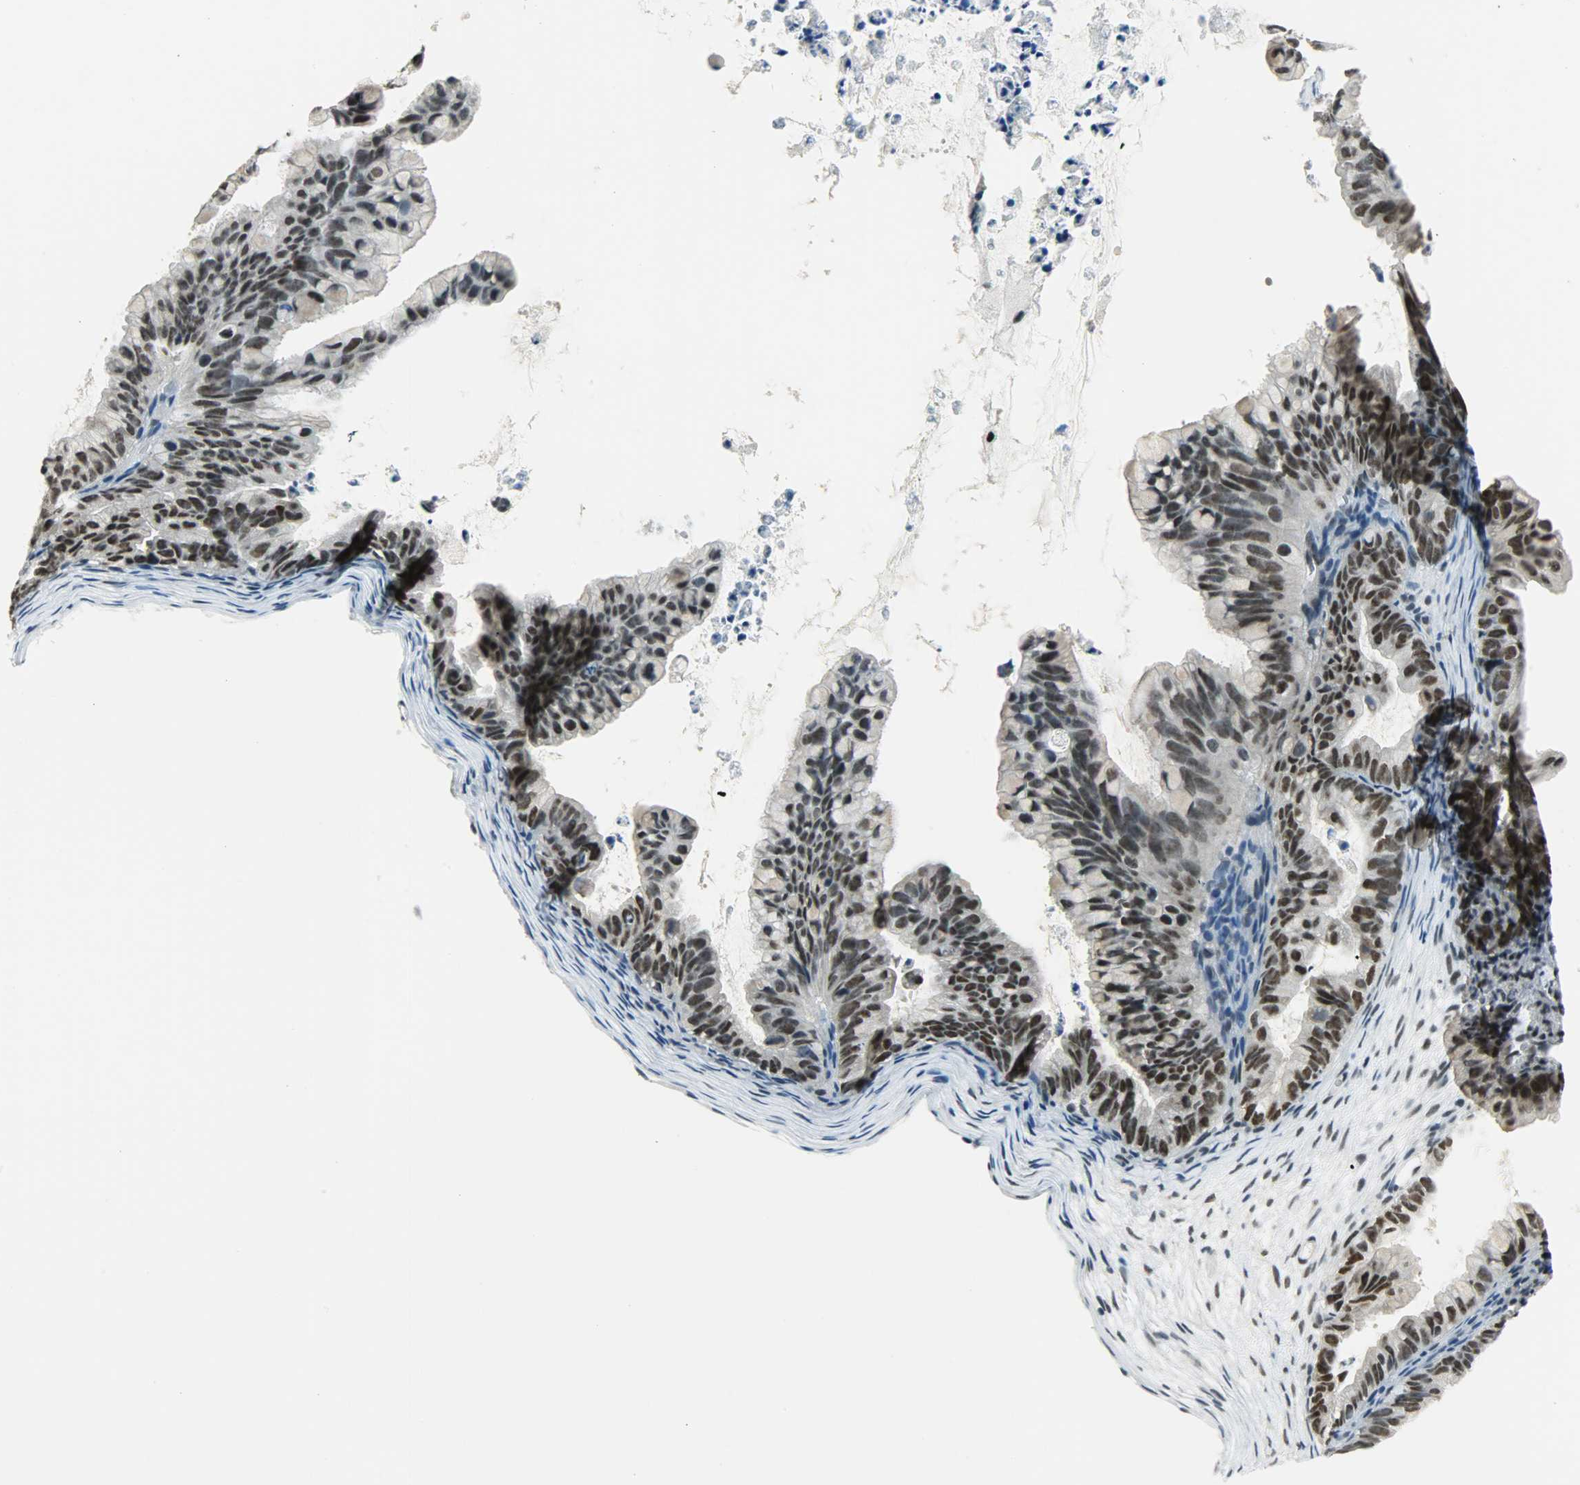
{"staining": {"intensity": "strong", "quantity": ">75%", "location": "nuclear"}, "tissue": "ovarian cancer", "cell_type": "Tumor cells", "image_type": "cancer", "snomed": [{"axis": "morphology", "description": "Cystadenocarcinoma, mucinous, NOS"}, {"axis": "topography", "description": "Ovary"}], "caption": "Immunohistochemical staining of human mucinous cystadenocarcinoma (ovarian) displays strong nuclear protein expression in approximately >75% of tumor cells.", "gene": "SUGP1", "patient": {"sex": "female", "age": 36}}